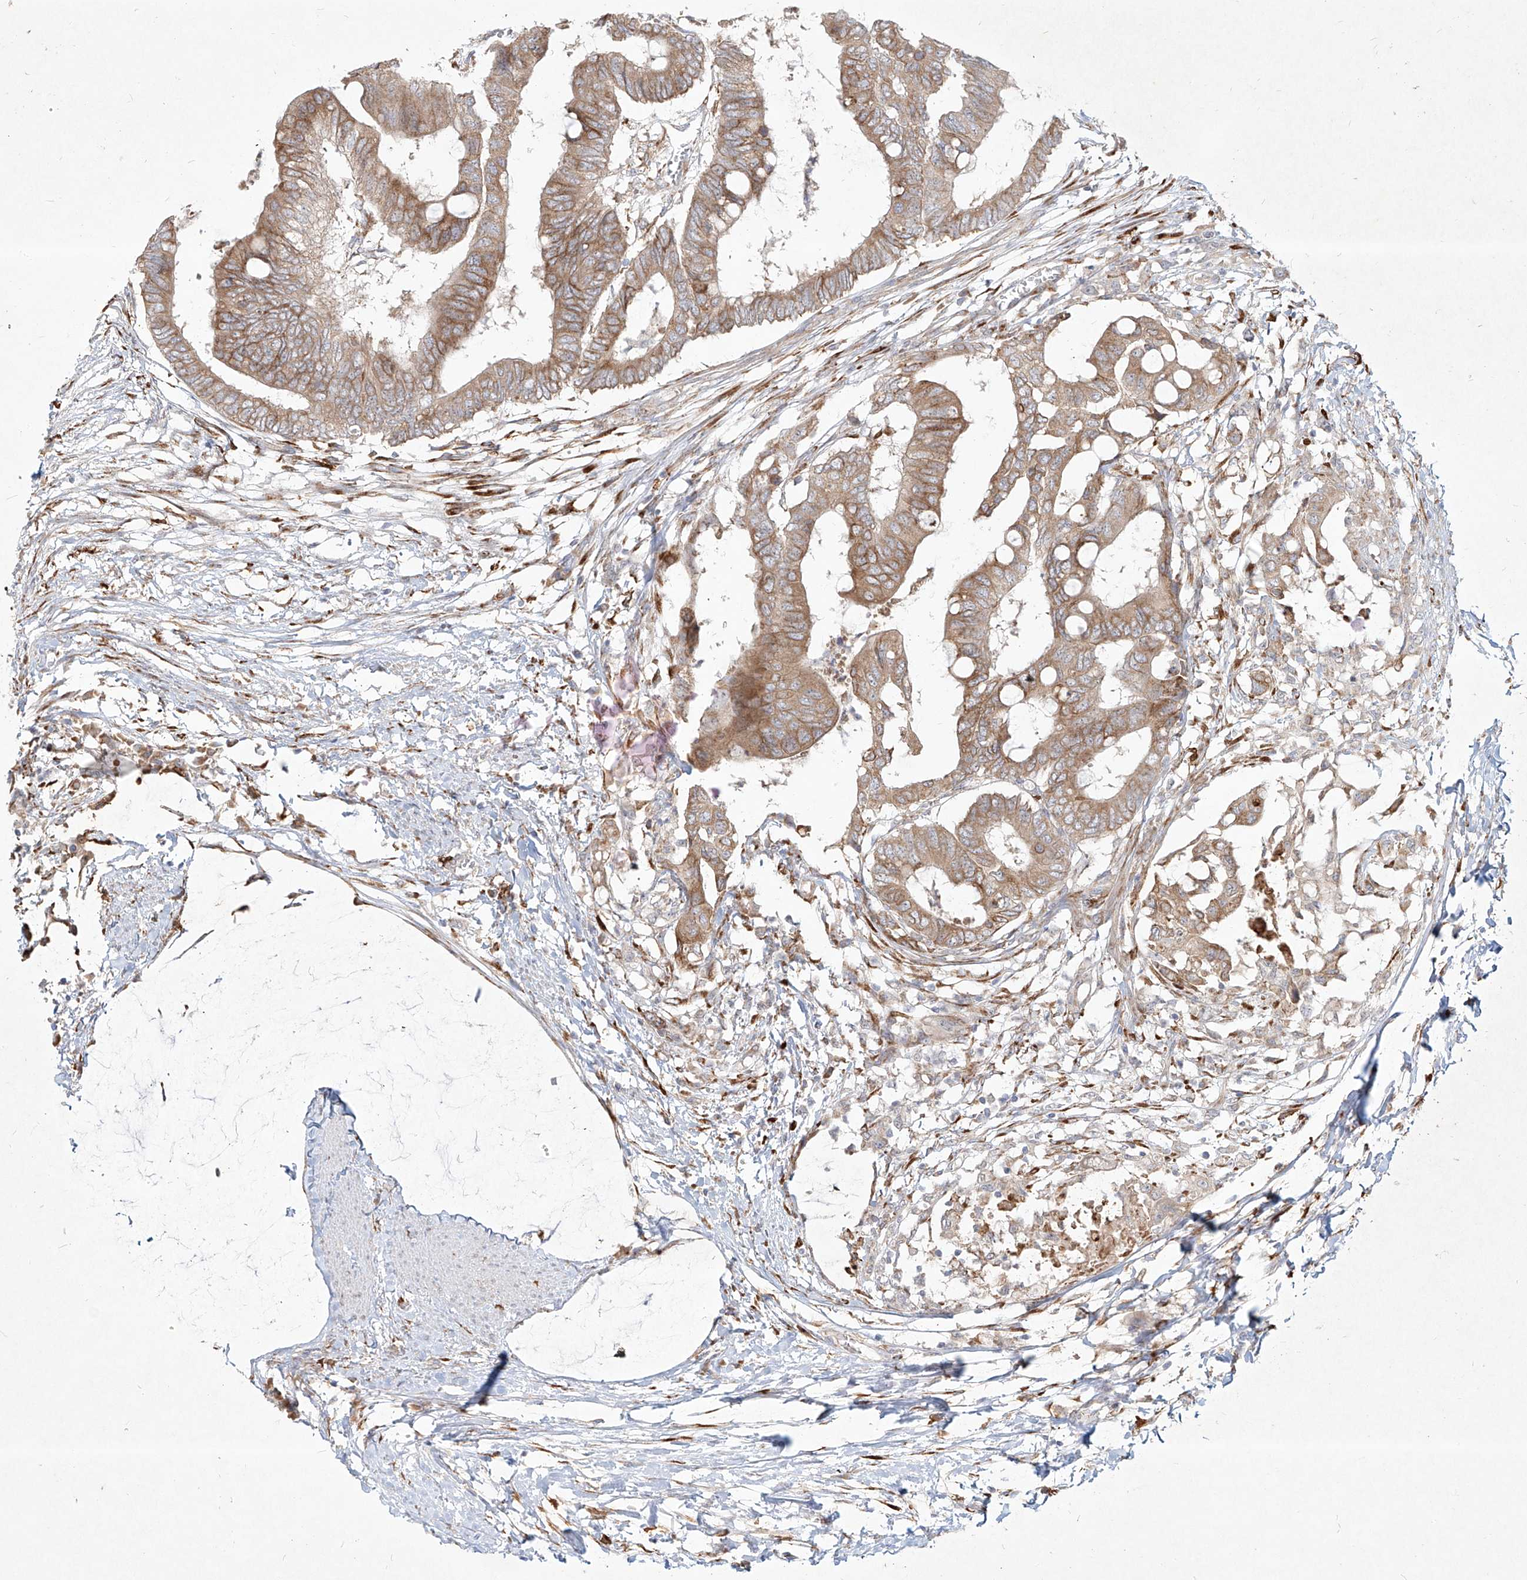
{"staining": {"intensity": "moderate", "quantity": "<25%", "location": "cytoplasmic/membranous"}, "tissue": "colorectal cancer", "cell_type": "Tumor cells", "image_type": "cancer", "snomed": [{"axis": "morphology", "description": "Normal tissue, NOS"}, {"axis": "morphology", "description": "Adenocarcinoma, NOS"}, {"axis": "topography", "description": "Rectum"}, {"axis": "topography", "description": "Peripheral nerve tissue"}], "caption": "IHC (DAB) staining of human colorectal cancer (adenocarcinoma) demonstrates moderate cytoplasmic/membranous protein expression in approximately <25% of tumor cells.", "gene": "CD209", "patient": {"sex": "male", "age": 92}}